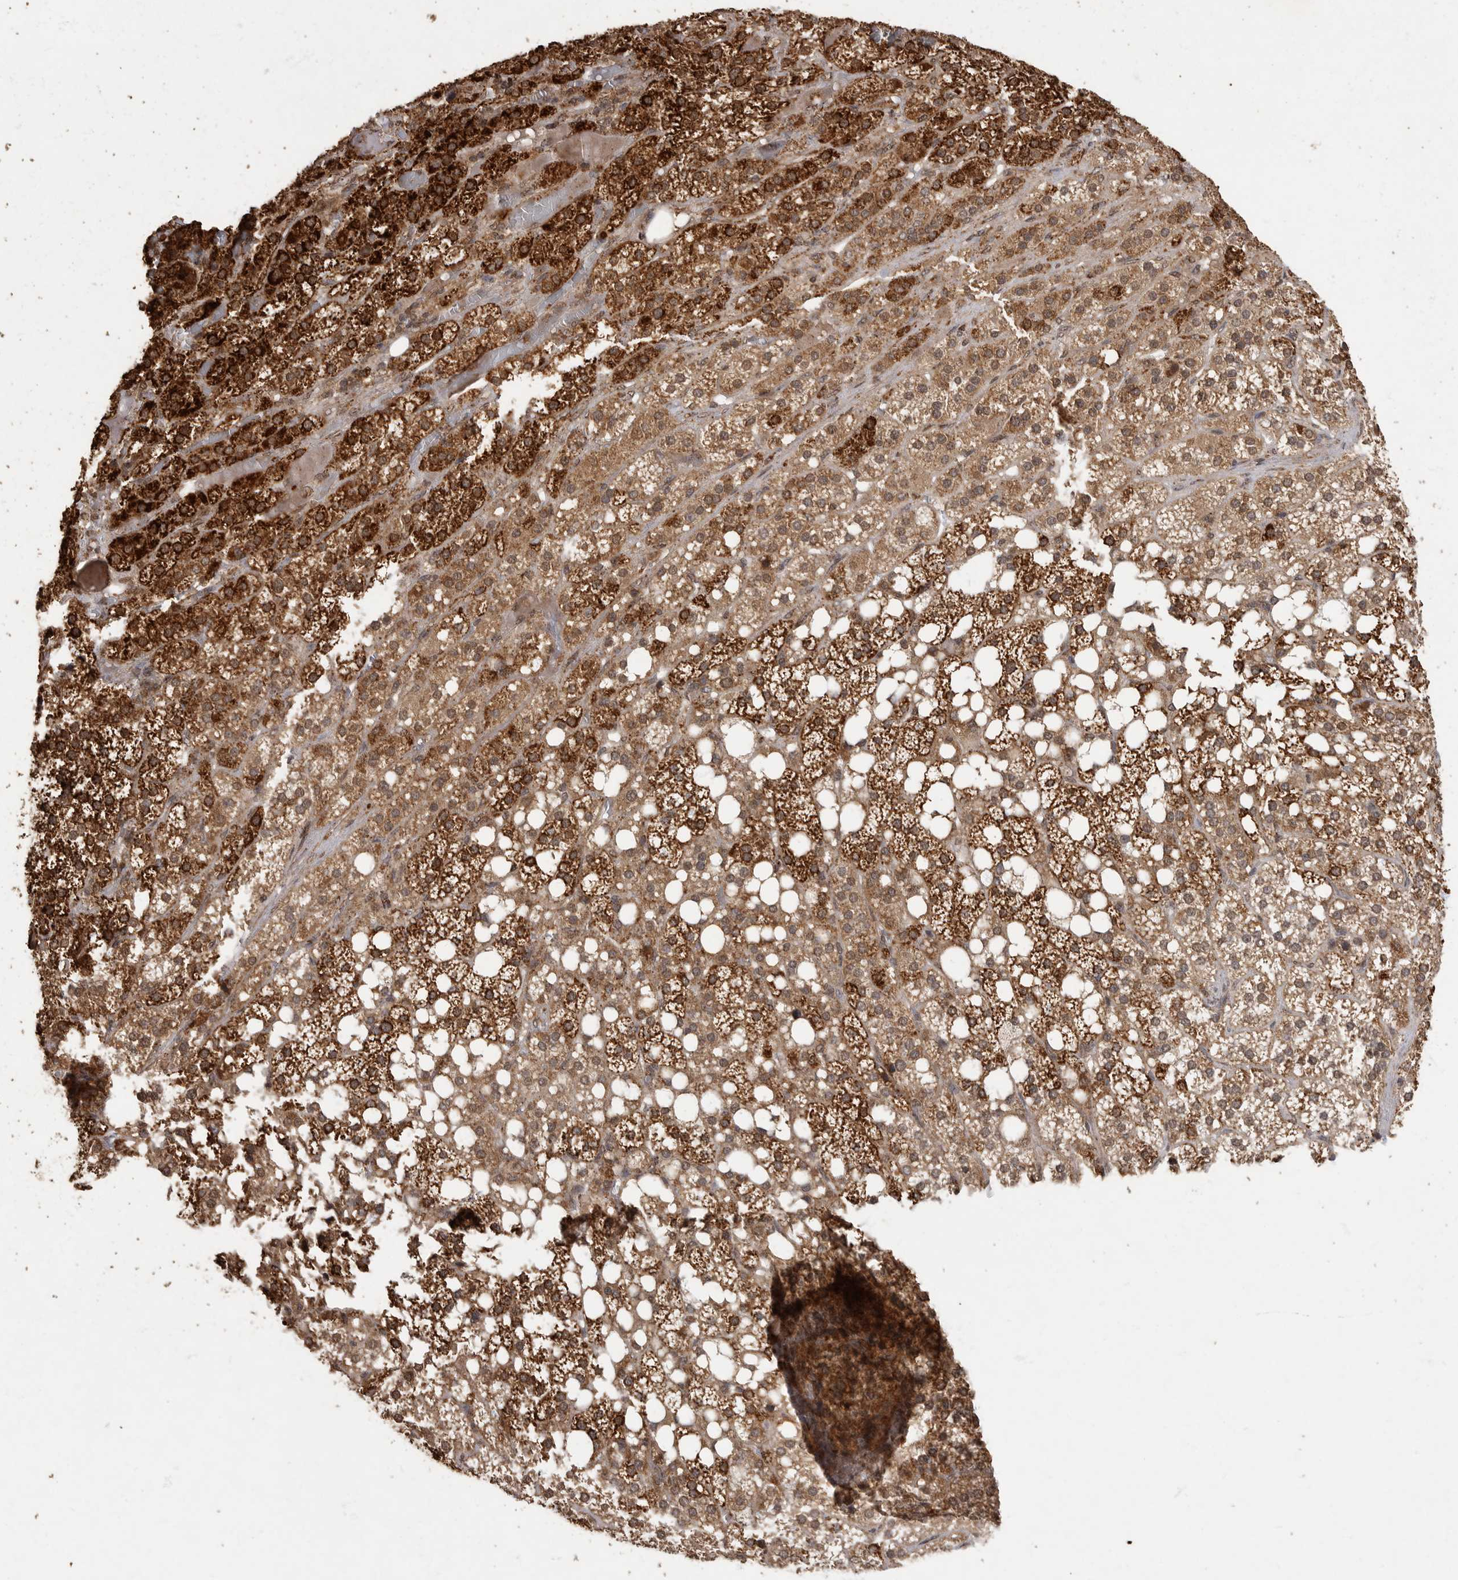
{"staining": {"intensity": "strong", "quantity": ">75%", "location": "cytoplasmic/membranous"}, "tissue": "adrenal gland", "cell_type": "Glandular cells", "image_type": "normal", "snomed": [{"axis": "morphology", "description": "Normal tissue, NOS"}, {"axis": "topography", "description": "Adrenal gland"}], "caption": "Immunohistochemical staining of benign human adrenal gland reveals strong cytoplasmic/membranous protein positivity in about >75% of glandular cells.", "gene": "MAFG", "patient": {"sex": "female", "age": 59}}